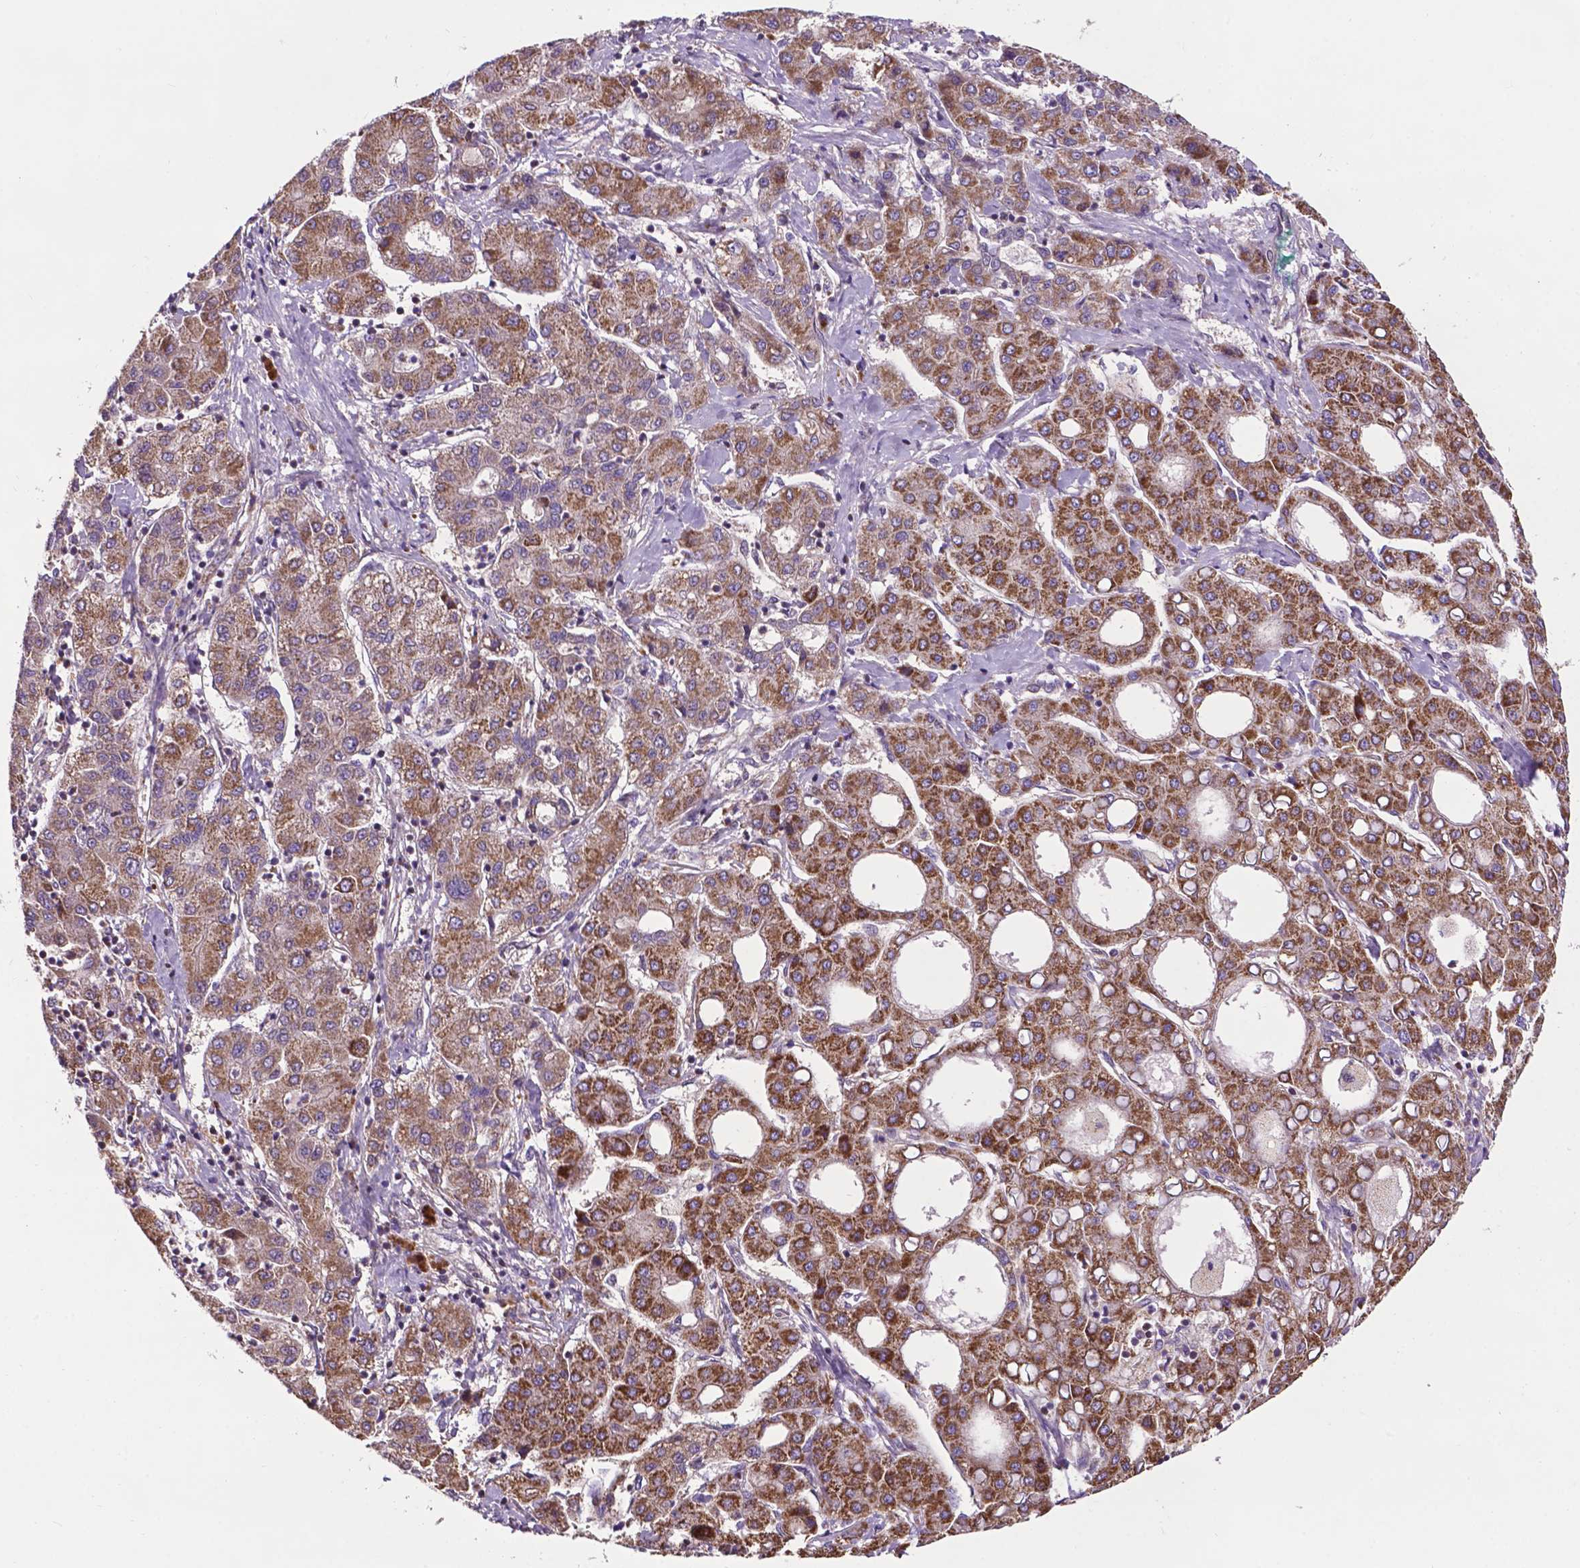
{"staining": {"intensity": "moderate", "quantity": "25%-75%", "location": "cytoplasmic/membranous"}, "tissue": "liver cancer", "cell_type": "Tumor cells", "image_type": "cancer", "snomed": [{"axis": "morphology", "description": "Carcinoma, Hepatocellular, NOS"}, {"axis": "topography", "description": "Liver"}], "caption": "IHC of human hepatocellular carcinoma (liver) shows medium levels of moderate cytoplasmic/membranous staining in approximately 25%-75% of tumor cells.", "gene": "SPNS2", "patient": {"sex": "male", "age": 65}}